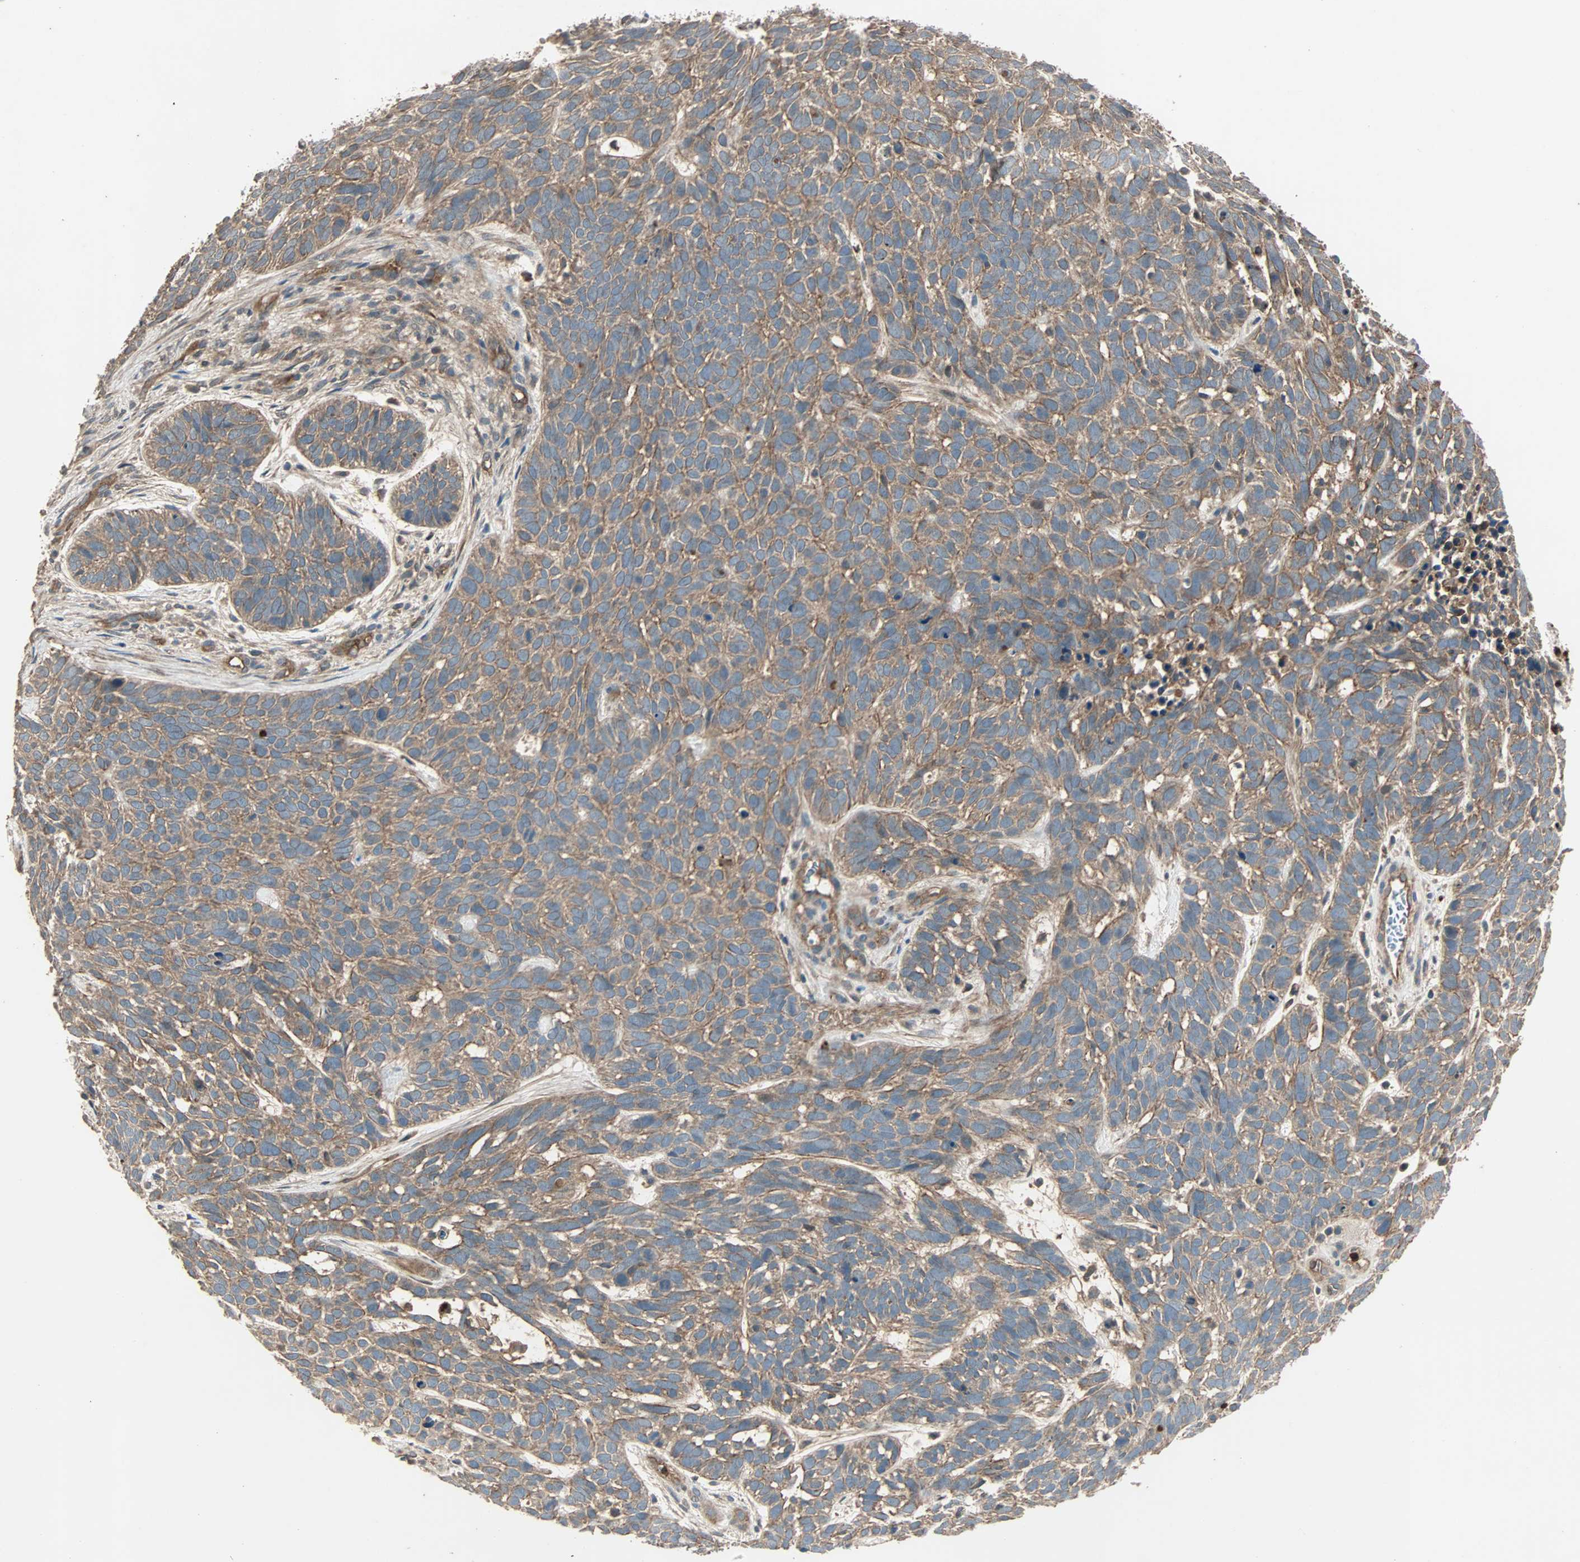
{"staining": {"intensity": "moderate", "quantity": ">75%", "location": "cytoplasmic/membranous"}, "tissue": "skin cancer", "cell_type": "Tumor cells", "image_type": "cancer", "snomed": [{"axis": "morphology", "description": "Basal cell carcinoma"}, {"axis": "topography", "description": "Skin"}], "caption": "Immunohistochemistry (IHC) staining of skin basal cell carcinoma, which demonstrates medium levels of moderate cytoplasmic/membranous staining in approximately >75% of tumor cells indicating moderate cytoplasmic/membranous protein expression. The staining was performed using DAB (3,3'-diaminobenzidine) (brown) for protein detection and nuclei were counterstained in hematoxylin (blue).", "gene": "GCK", "patient": {"sex": "male", "age": 87}}